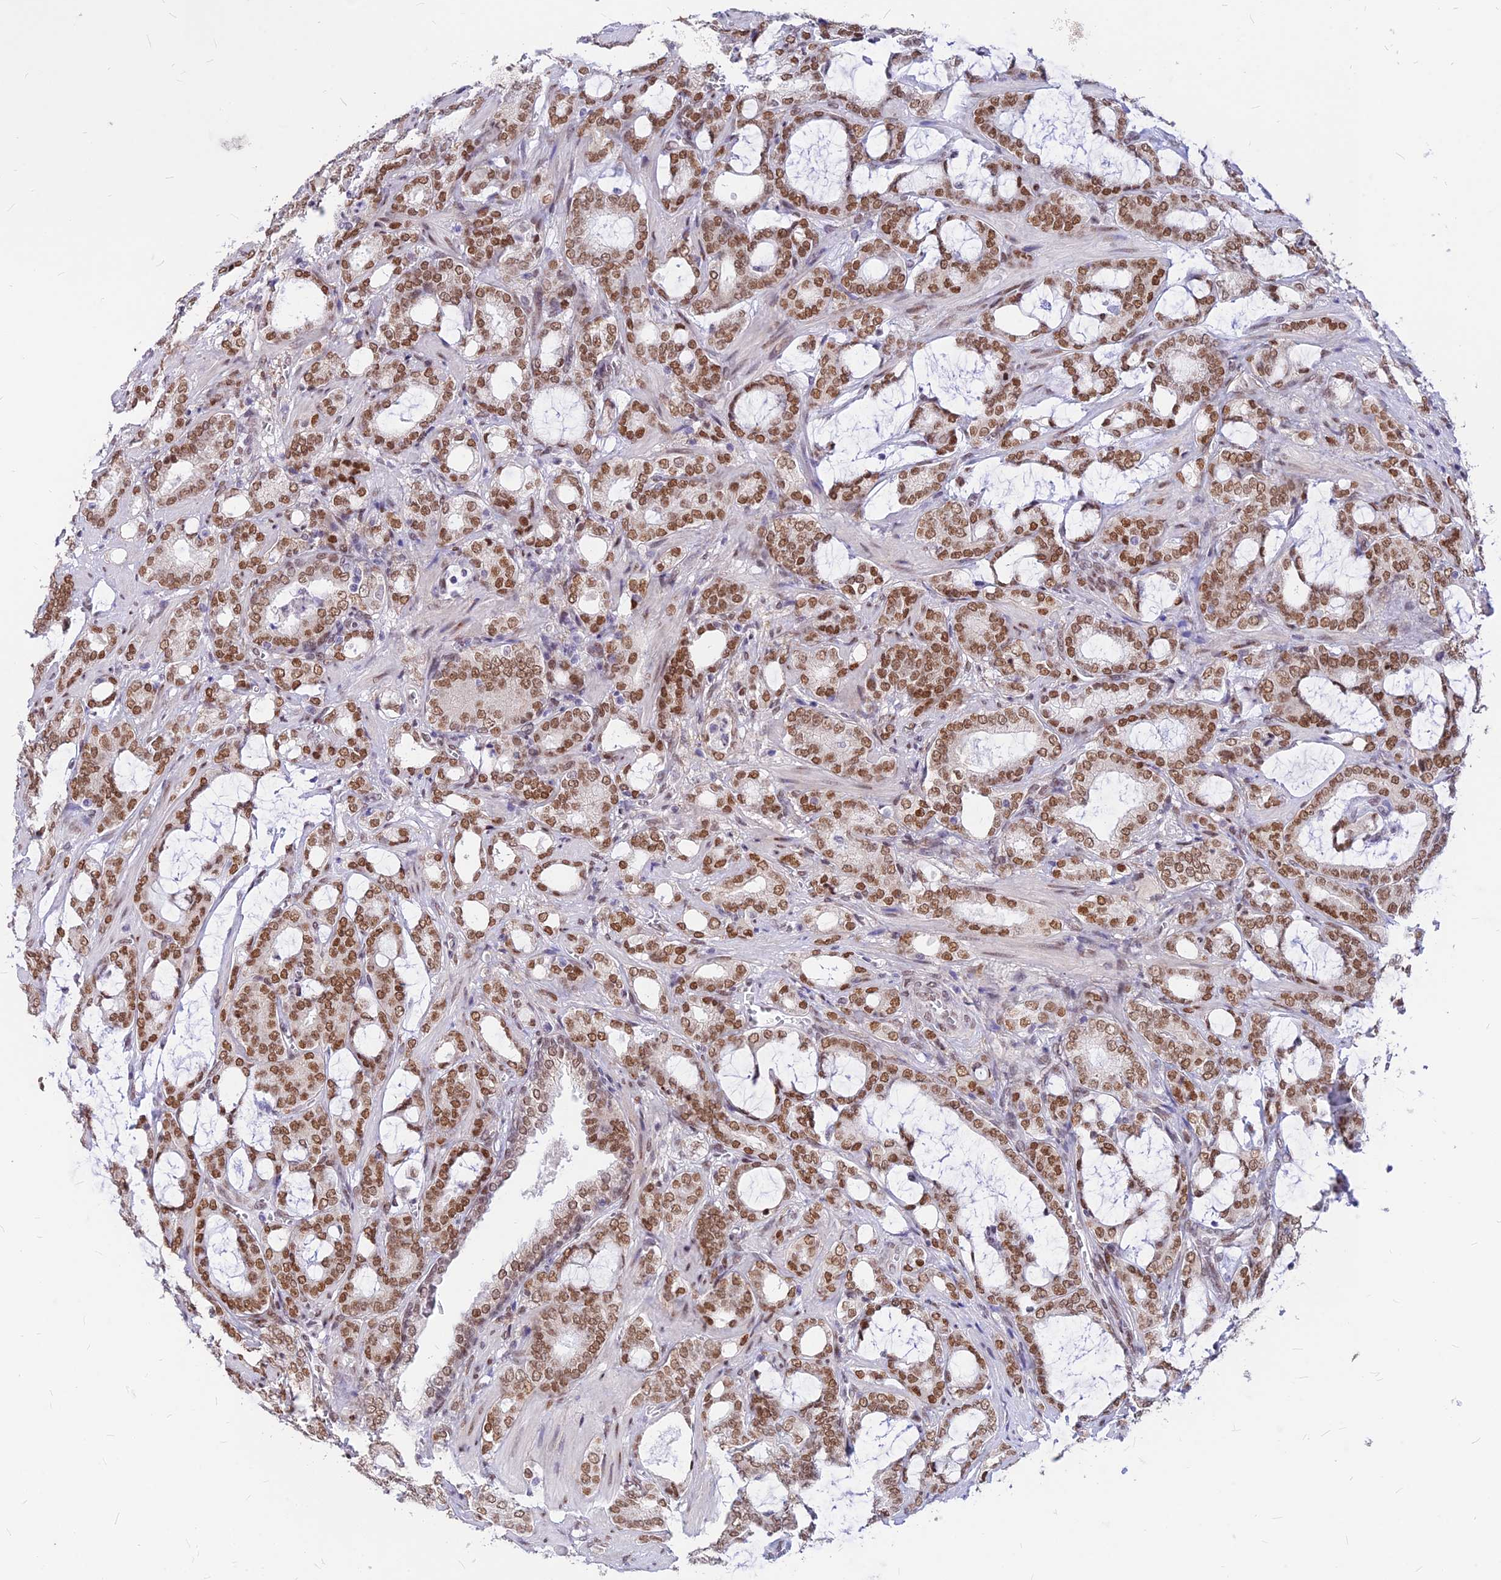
{"staining": {"intensity": "moderate", "quantity": ">75%", "location": "nuclear"}, "tissue": "prostate cancer", "cell_type": "Tumor cells", "image_type": "cancer", "snomed": [{"axis": "morphology", "description": "Adenocarcinoma, High grade"}, {"axis": "topography", "description": "Prostate and seminal vesicle, NOS"}], "caption": "A brown stain highlights moderate nuclear positivity of a protein in human prostate cancer (high-grade adenocarcinoma) tumor cells.", "gene": "KCTD13", "patient": {"sex": "male", "age": 67}}